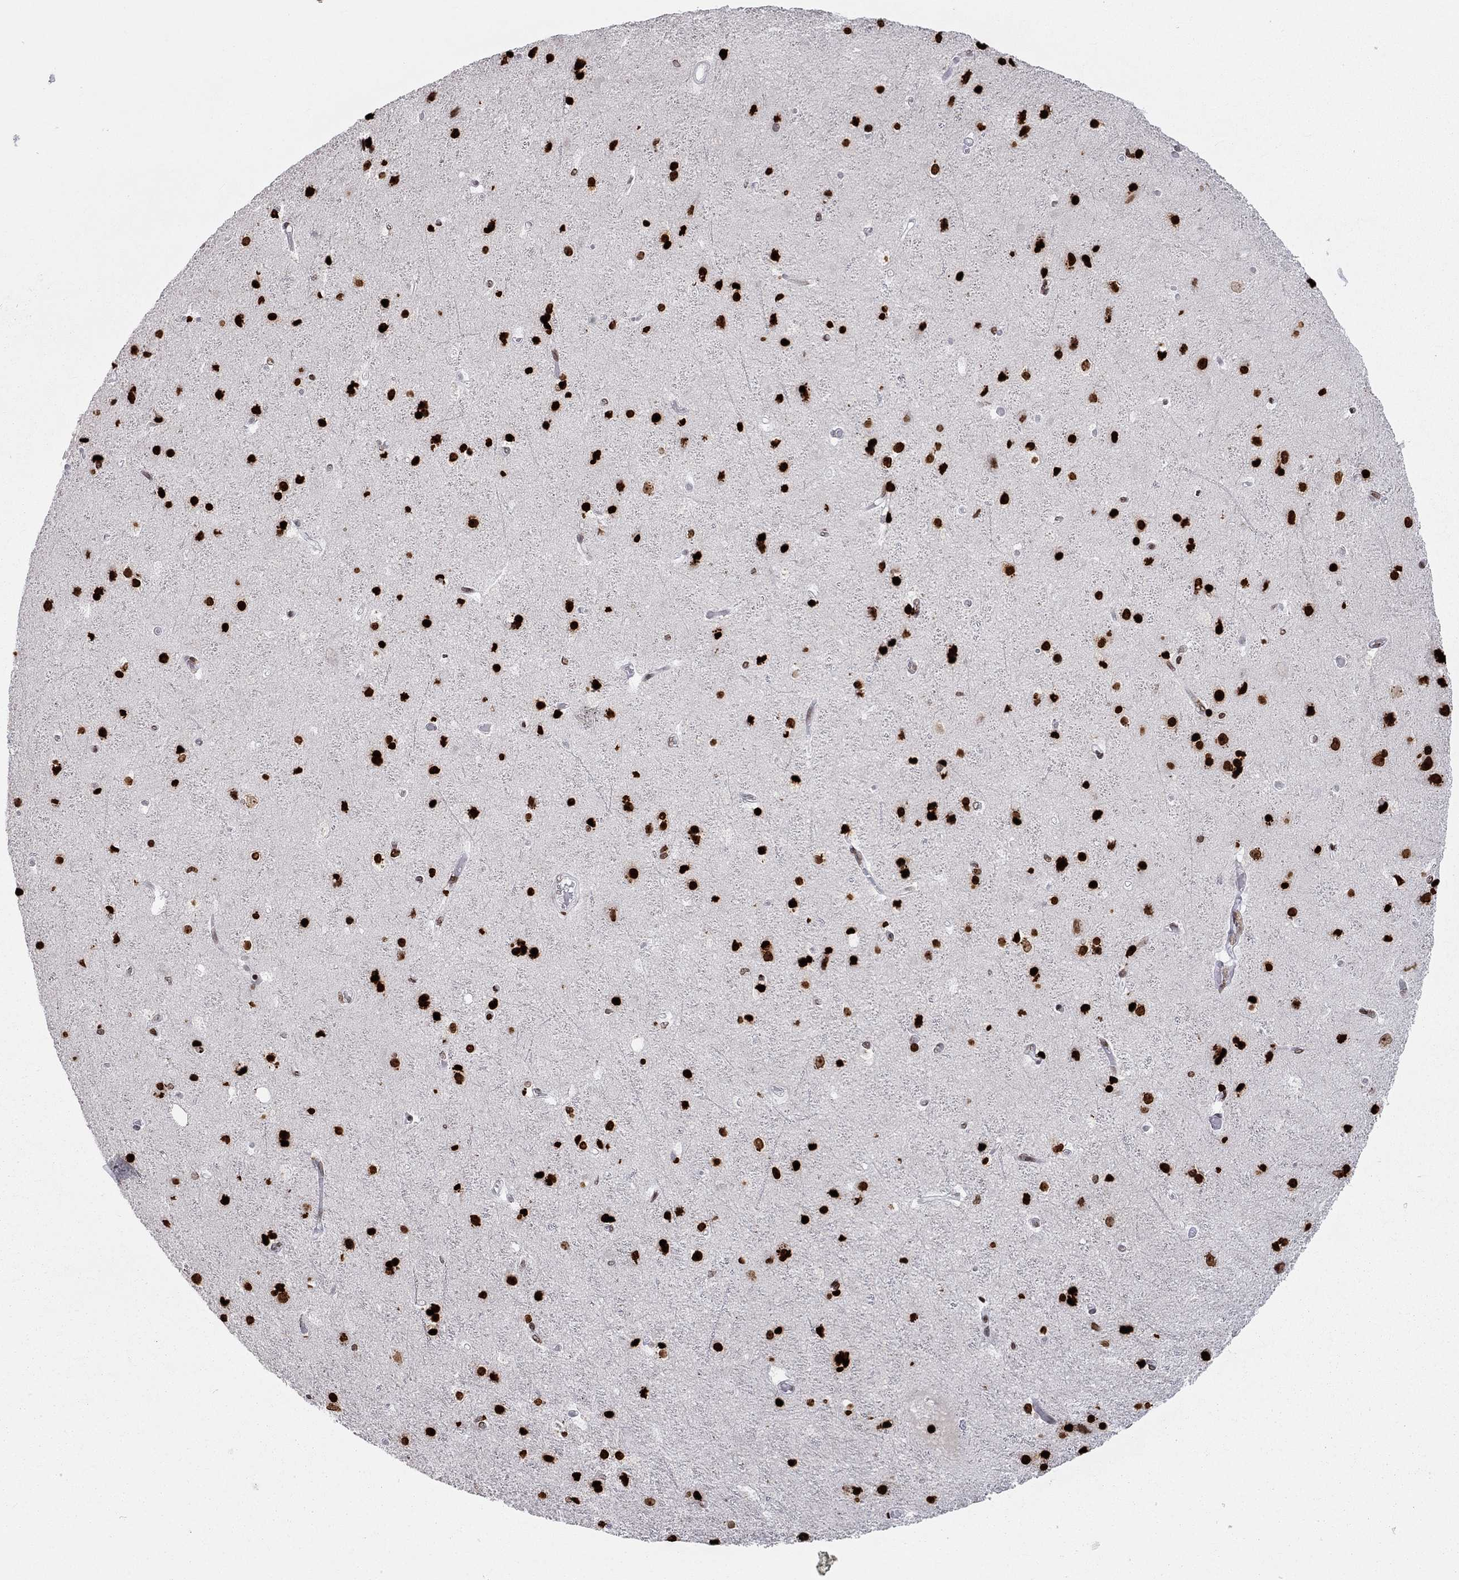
{"staining": {"intensity": "negative", "quantity": "none", "location": "none"}, "tissue": "cerebral cortex", "cell_type": "Endothelial cells", "image_type": "normal", "snomed": [{"axis": "morphology", "description": "Normal tissue, NOS"}, {"axis": "topography", "description": "Cerebral cortex"}], "caption": "Protein analysis of benign cerebral cortex exhibits no significant positivity in endothelial cells.", "gene": "H2AX", "patient": {"sex": "female", "age": 52}}